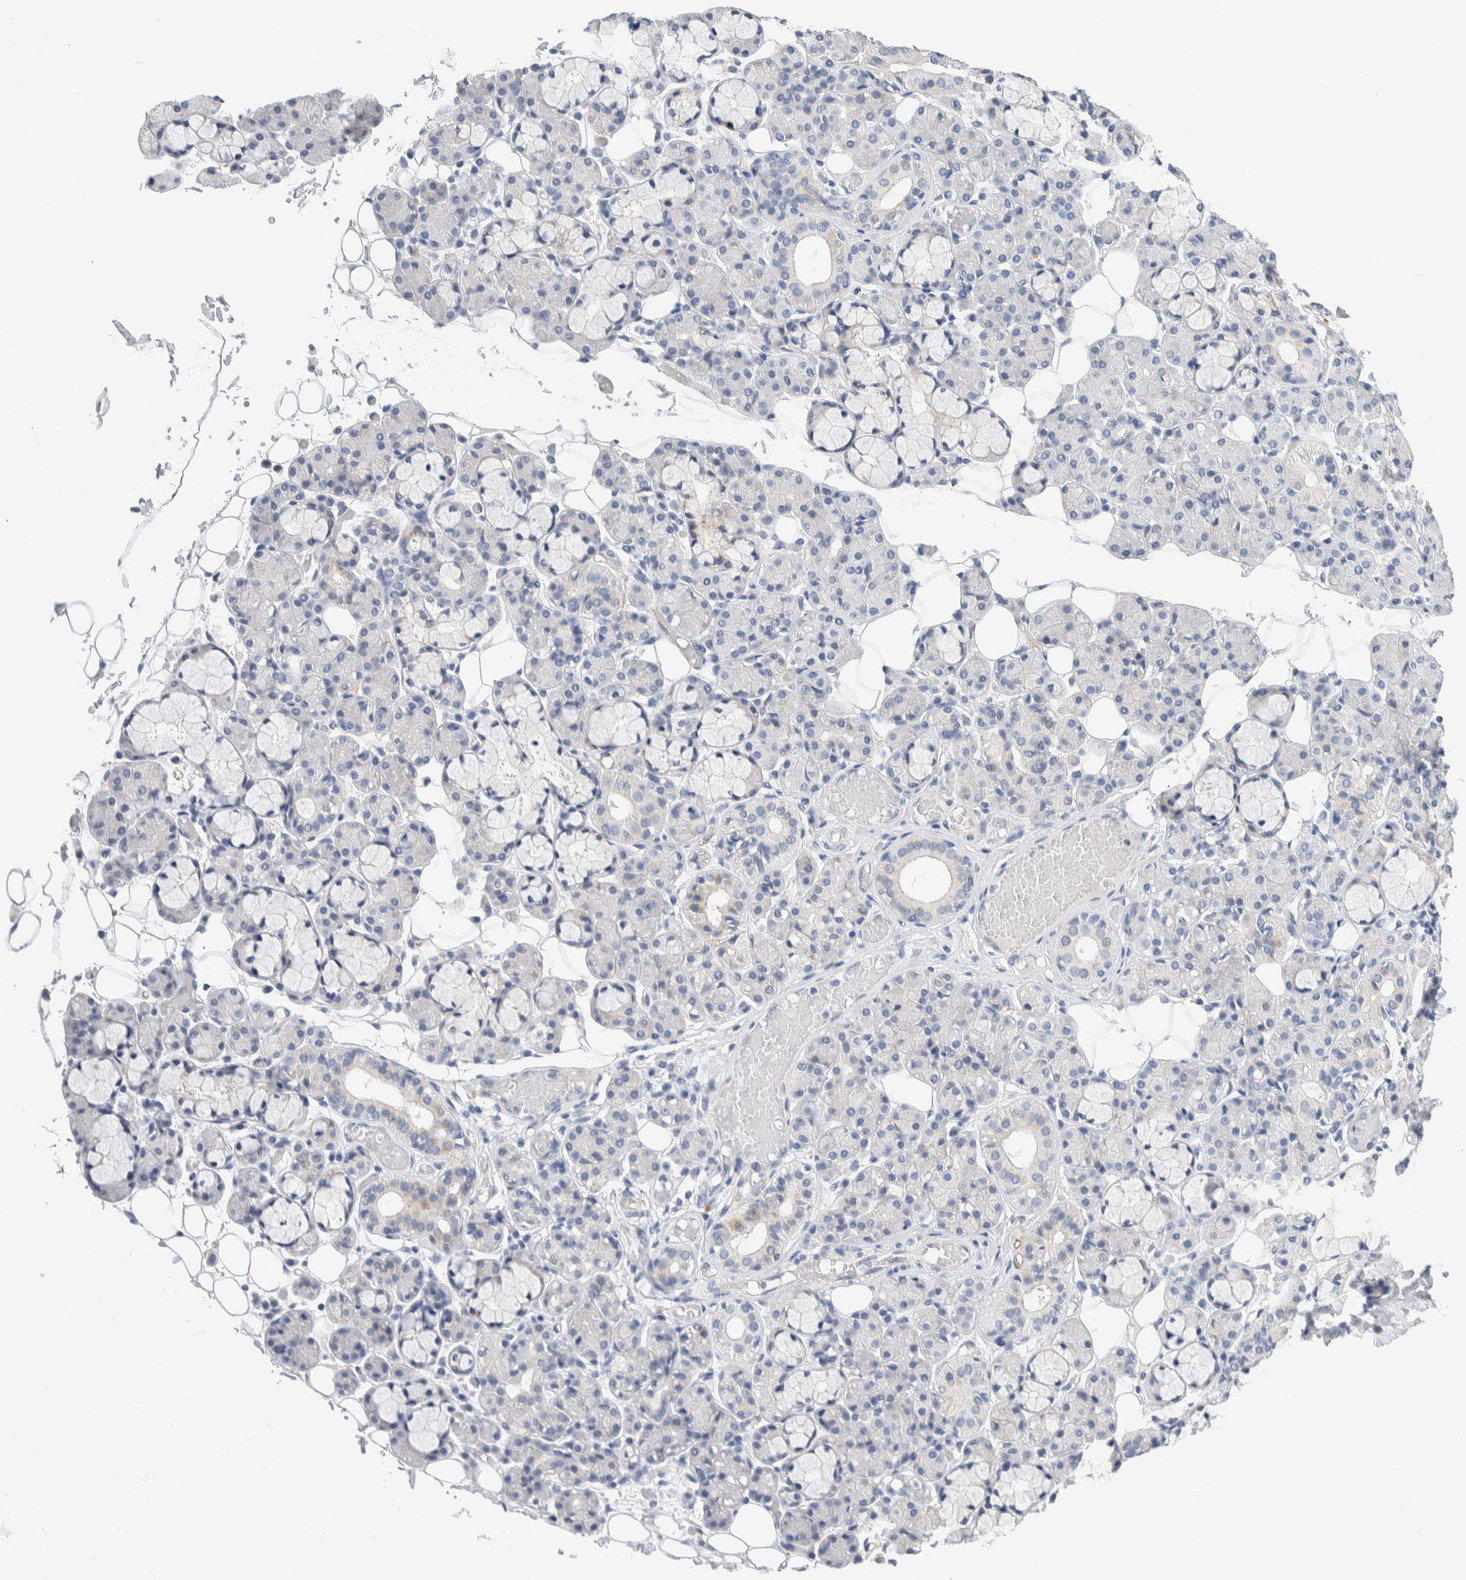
{"staining": {"intensity": "negative", "quantity": "none", "location": "none"}, "tissue": "salivary gland", "cell_type": "Glandular cells", "image_type": "normal", "snomed": [{"axis": "morphology", "description": "Normal tissue, NOS"}, {"axis": "topography", "description": "Salivary gland"}], "caption": "DAB immunohistochemical staining of unremarkable salivary gland displays no significant positivity in glandular cells. (DAB IHC with hematoxylin counter stain).", "gene": "METRNL", "patient": {"sex": "male", "age": 63}}